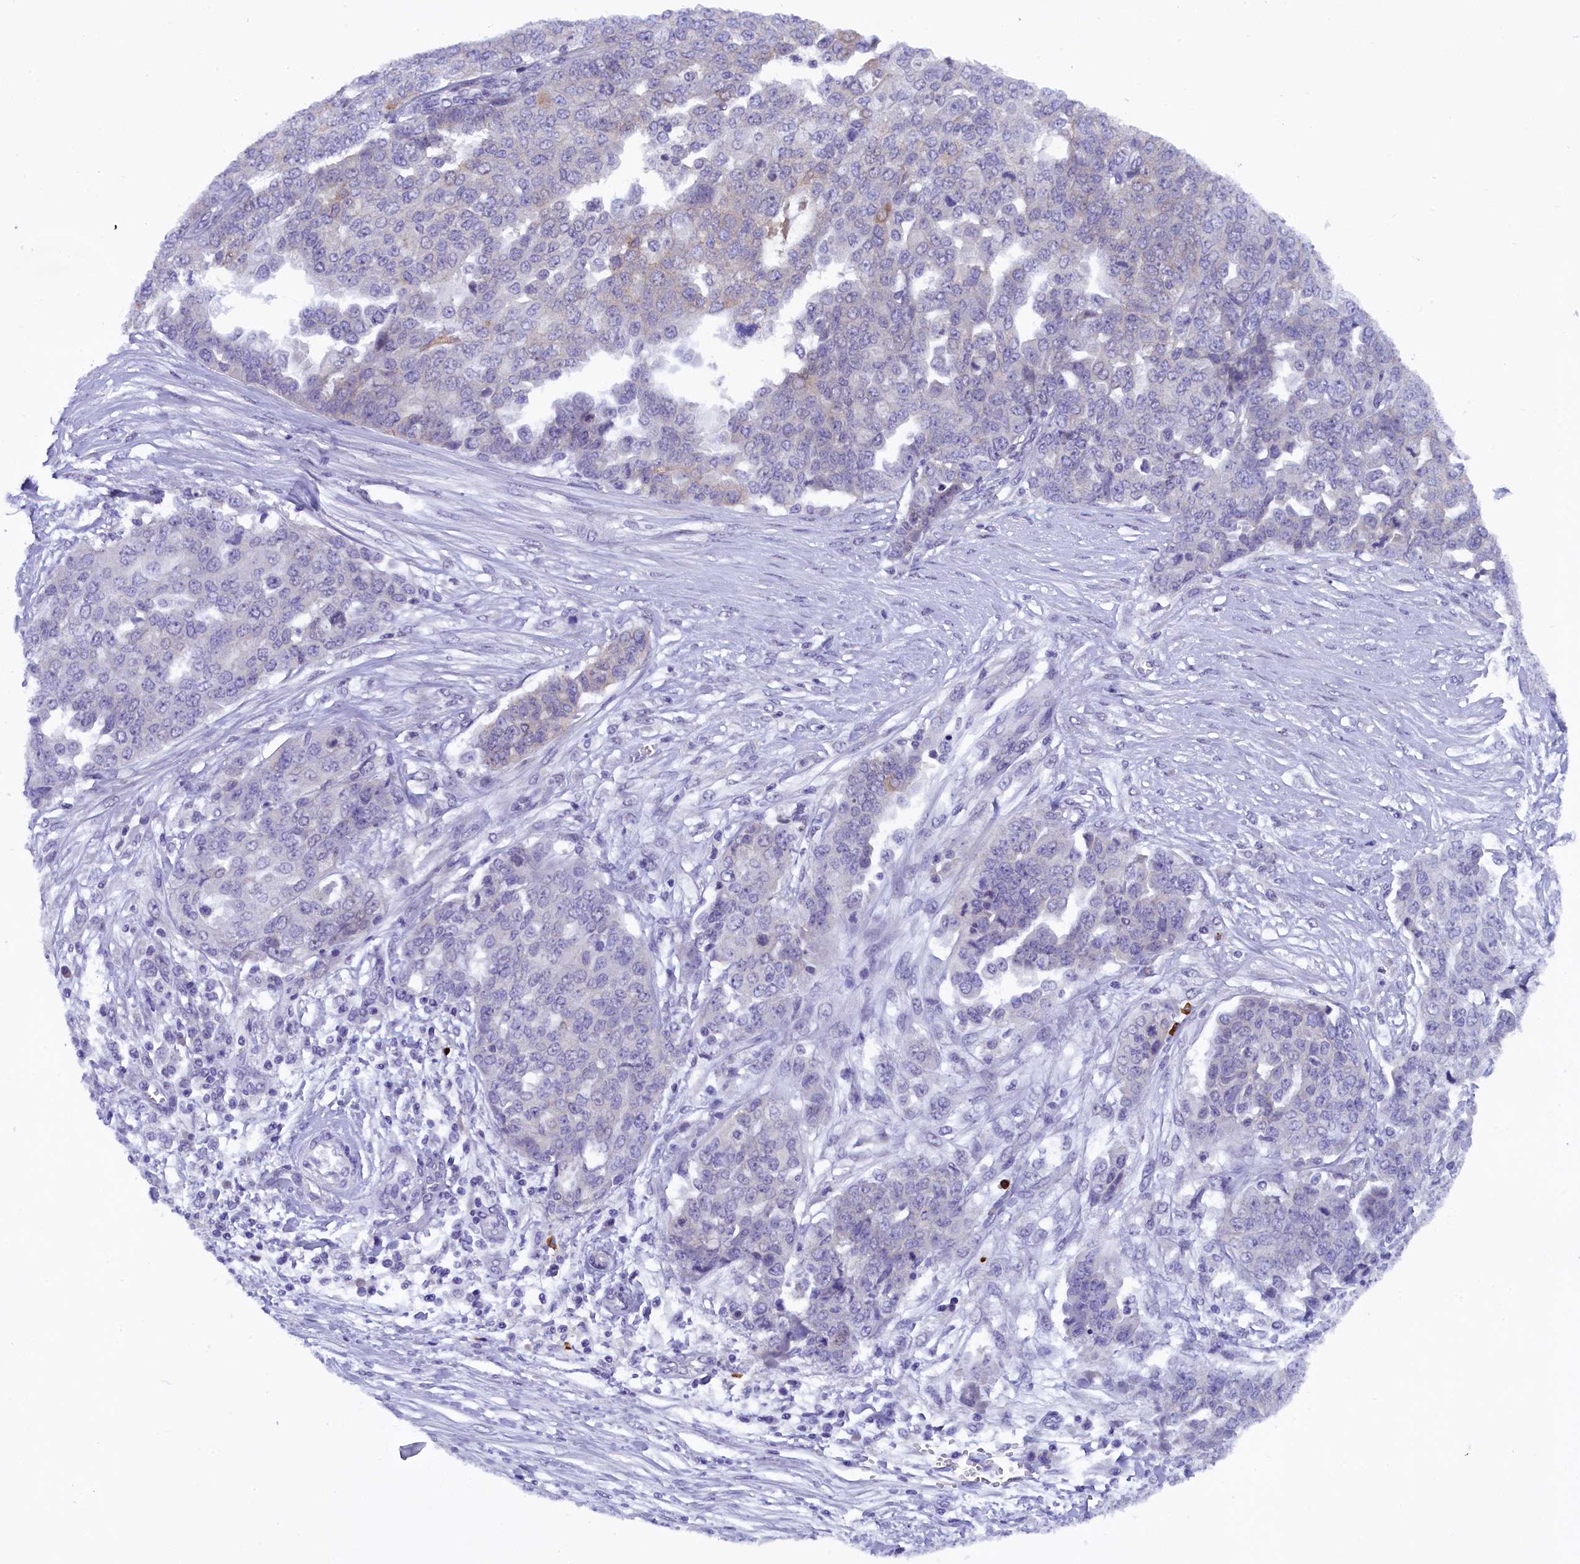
{"staining": {"intensity": "negative", "quantity": "none", "location": "none"}, "tissue": "ovarian cancer", "cell_type": "Tumor cells", "image_type": "cancer", "snomed": [{"axis": "morphology", "description": "Cystadenocarcinoma, serous, NOS"}, {"axis": "topography", "description": "Soft tissue"}, {"axis": "topography", "description": "Ovary"}], "caption": "High power microscopy photomicrograph of an immunohistochemistry (IHC) photomicrograph of ovarian serous cystadenocarcinoma, revealing no significant expression in tumor cells.", "gene": "ENKD1", "patient": {"sex": "female", "age": 57}}